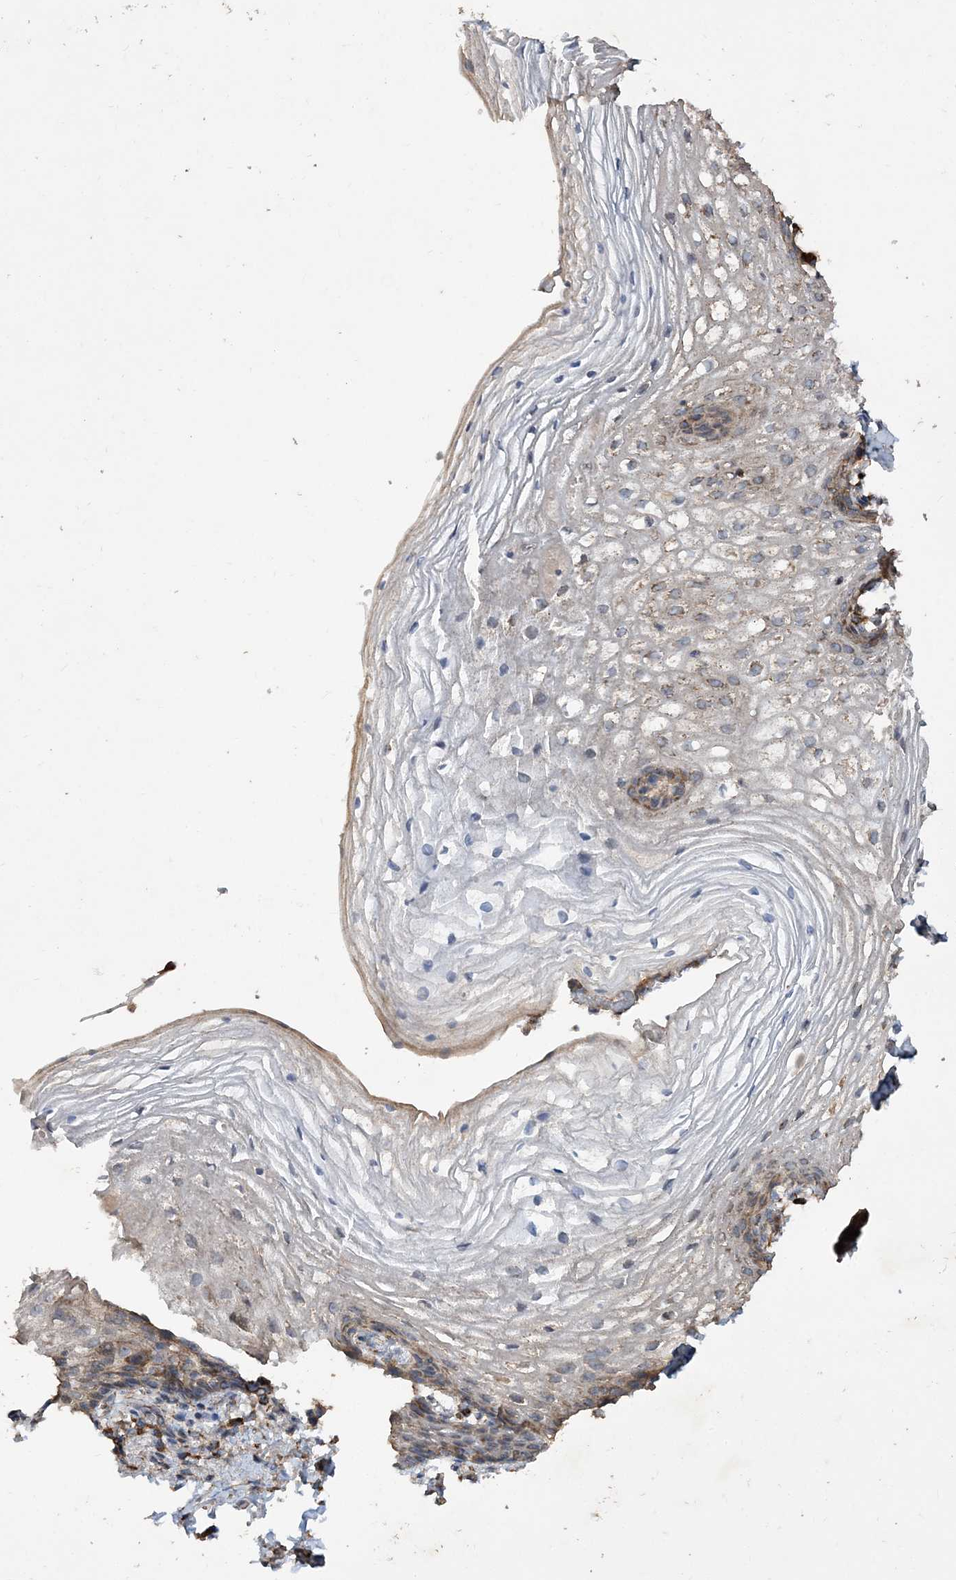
{"staining": {"intensity": "moderate", "quantity": "<25%", "location": "cytoplasmic/membranous"}, "tissue": "vagina", "cell_type": "Squamous epithelial cells", "image_type": "normal", "snomed": [{"axis": "morphology", "description": "Normal tissue, NOS"}, {"axis": "topography", "description": "Vagina"}], "caption": "Immunohistochemical staining of benign vagina reveals moderate cytoplasmic/membranous protein expression in about <25% of squamous epithelial cells.", "gene": "POC5", "patient": {"sex": "female", "age": 60}}